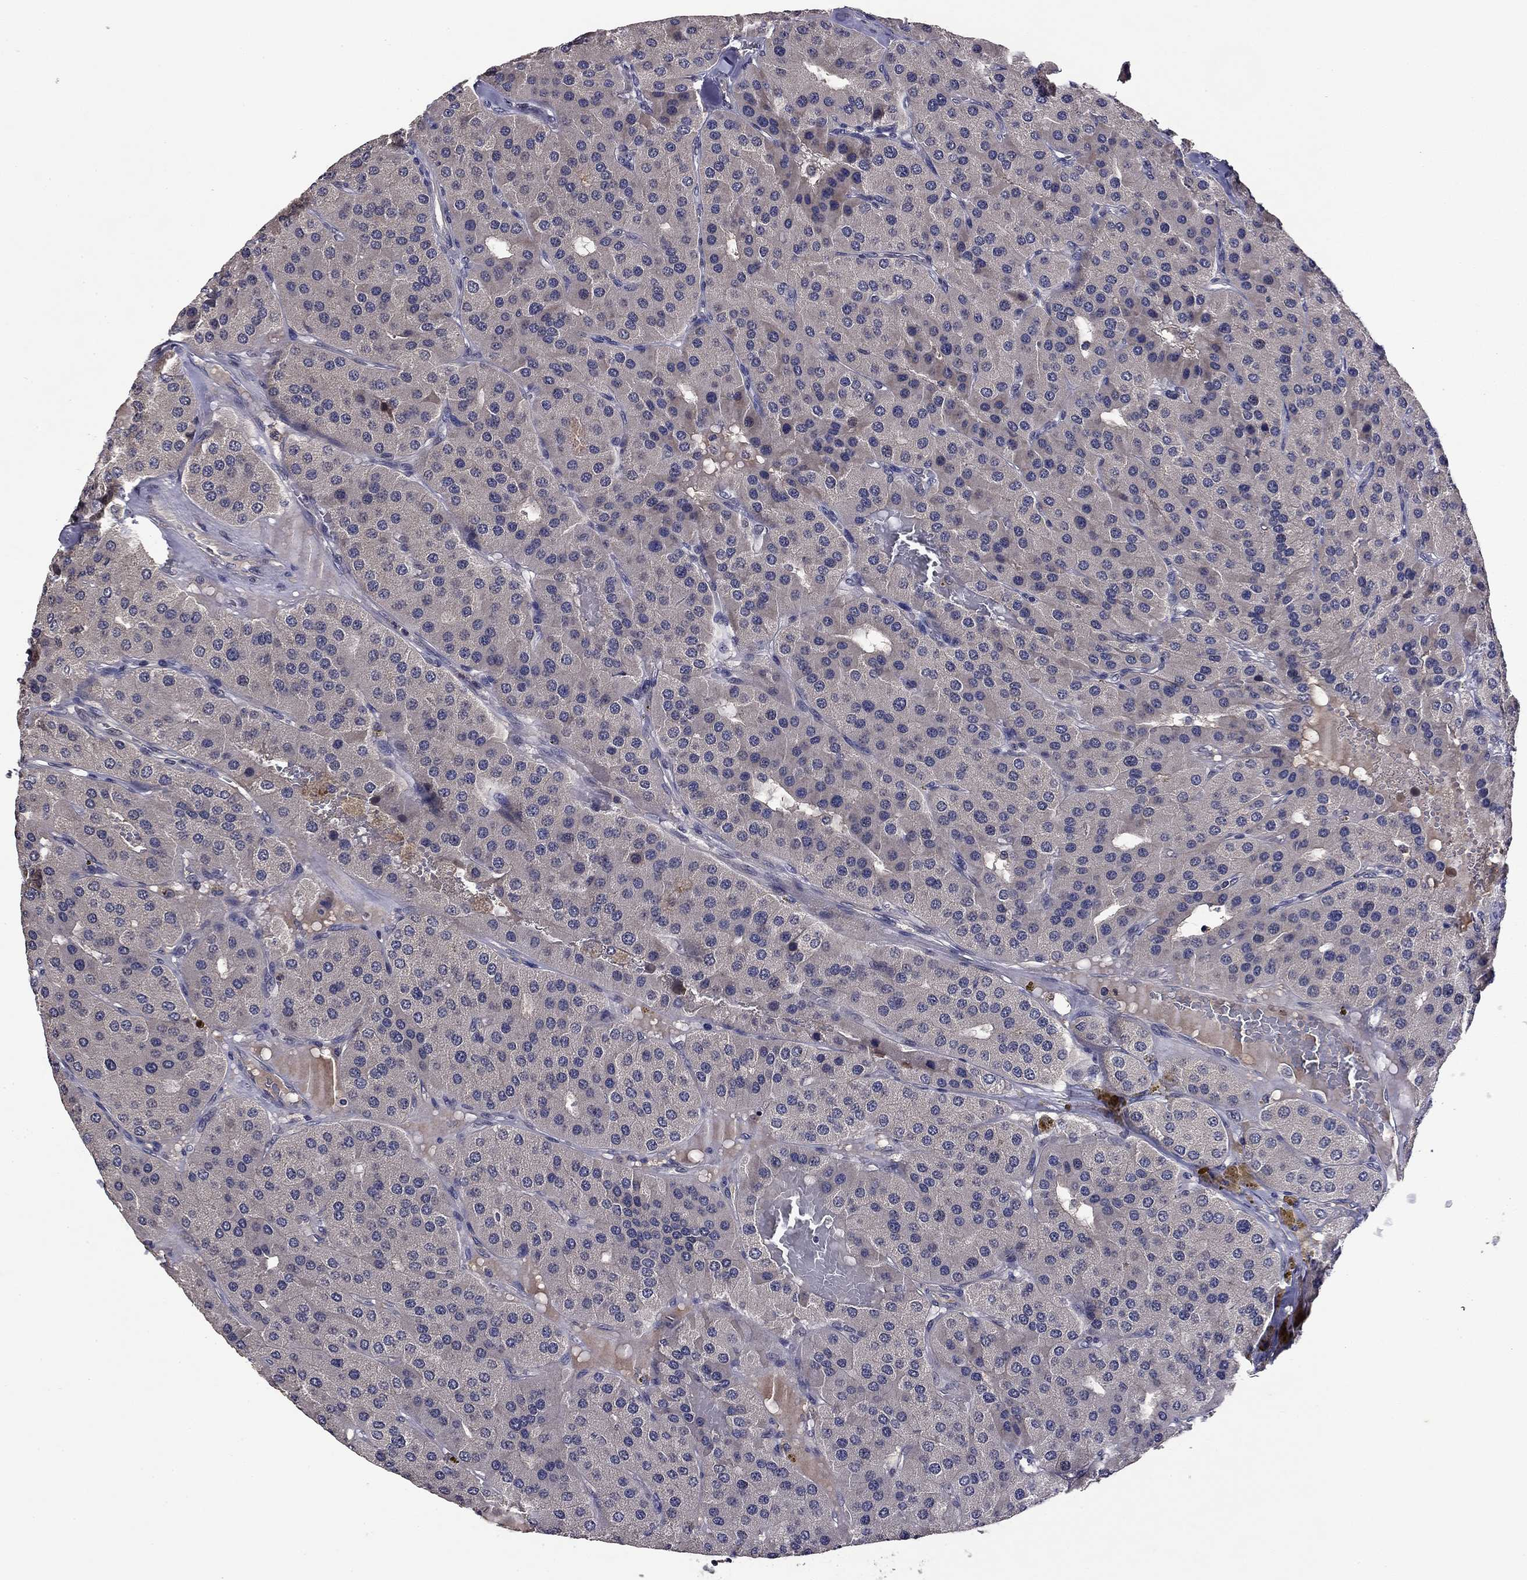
{"staining": {"intensity": "negative", "quantity": "none", "location": "none"}, "tissue": "parathyroid gland", "cell_type": "Glandular cells", "image_type": "normal", "snomed": [{"axis": "morphology", "description": "Normal tissue, NOS"}, {"axis": "morphology", "description": "Adenoma, NOS"}, {"axis": "topography", "description": "Parathyroid gland"}], "caption": "Immunohistochemistry histopathology image of benign parathyroid gland: human parathyroid gland stained with DAB (3,3'-diaminobenzidine) reveals no significant protein expression in glandular cells.", "gene": "PROS1", "patient": {"sex": "female", "age": 86}}